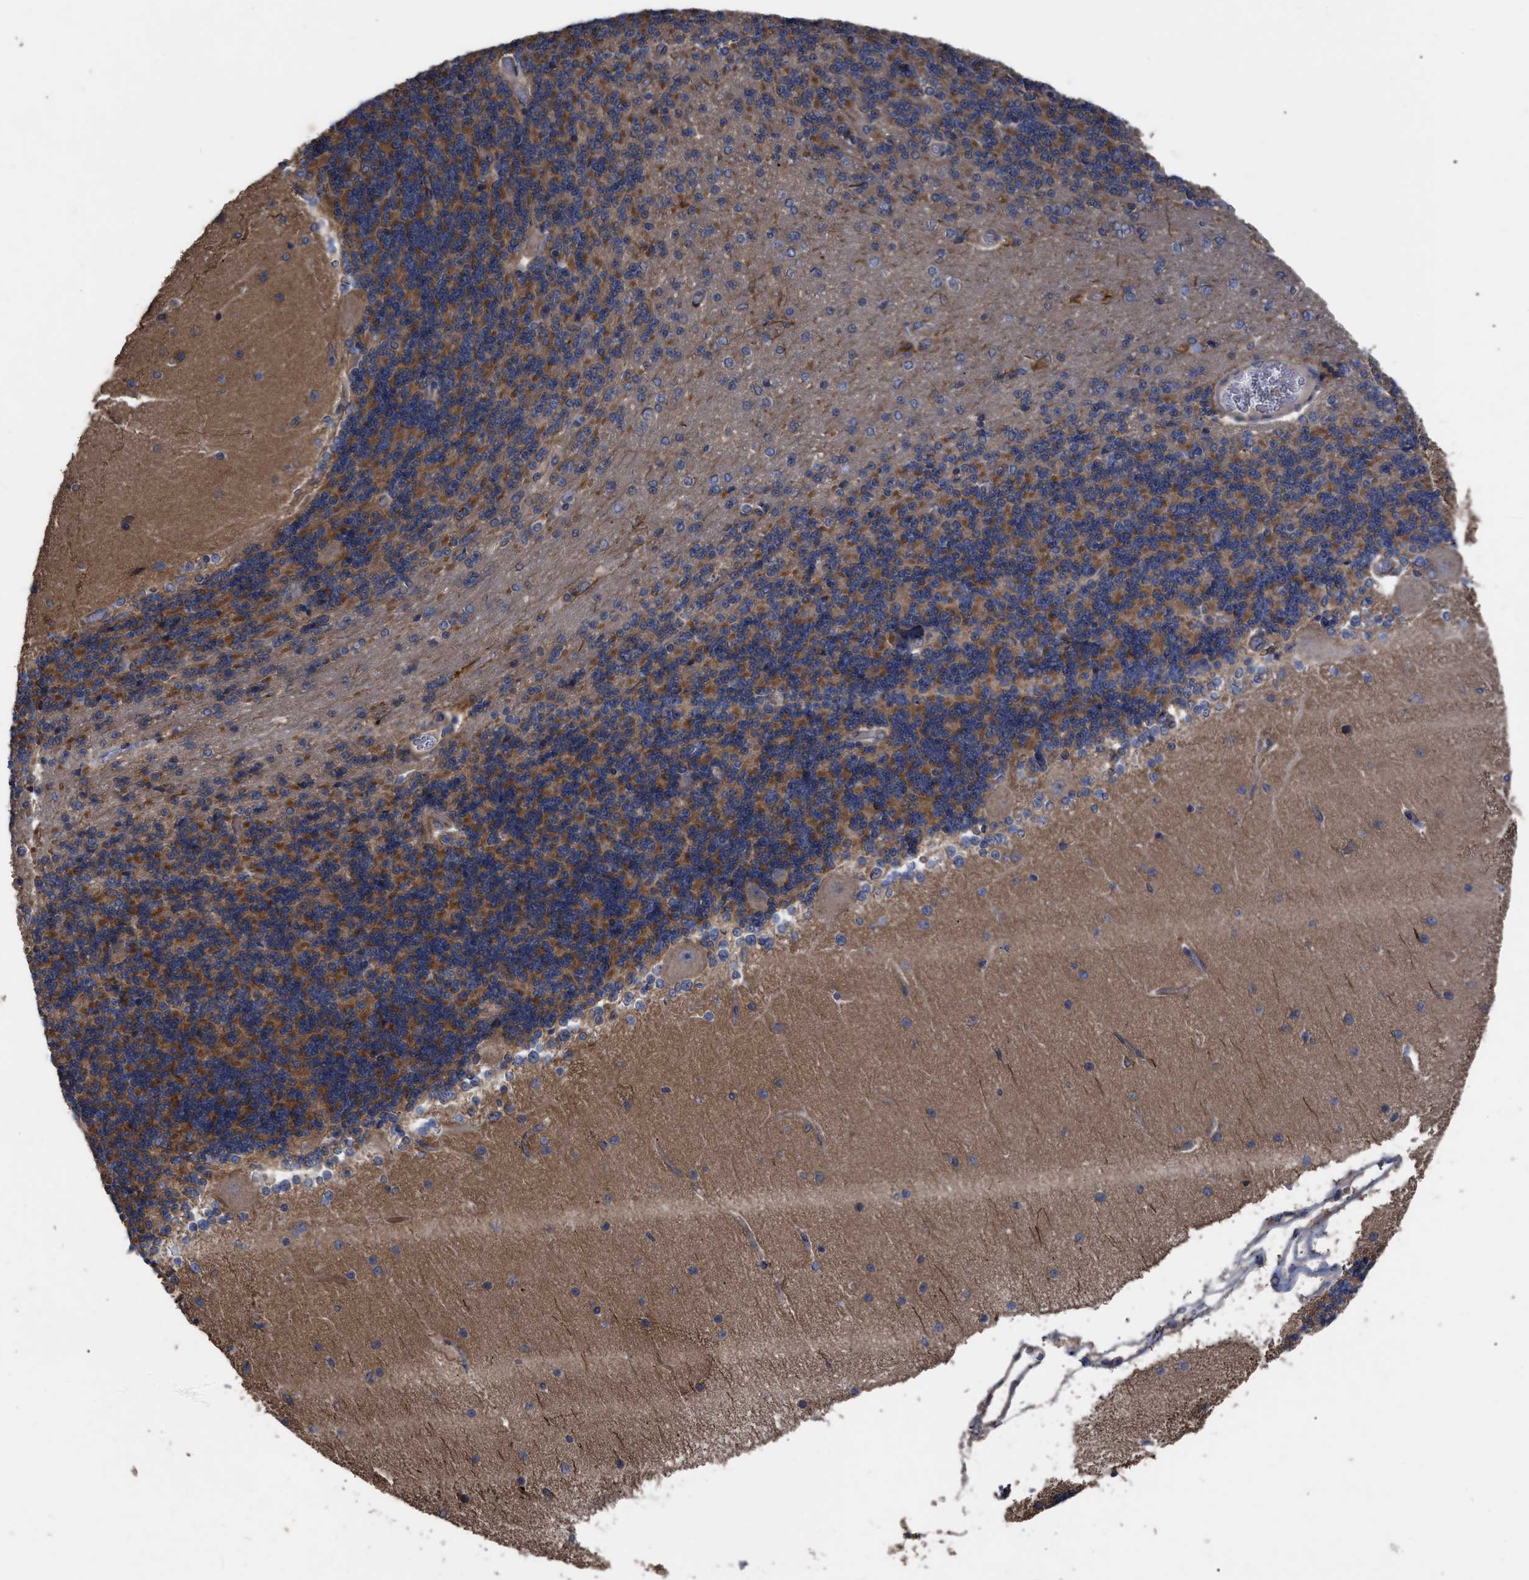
{"staining": {"intensity": "moderate", "quantity": "25%-75%", "location": "cytoplasmic/membranous"}, "tissue": "cerebellum", "cell_type": "Cells in granular layer", "image_type": "normal", "snomed": [{"axis": "morphology", "description": "Normal tissue, NOS"}, {"axis": "topography", "description": "Cerebellum"}], "caption": "The micrograph demonstrates a brown stain indicating the presence of a protein in the cytoplasmic/membranous of cells in granular layer in cerebellum.", "gene": "BTN2A1", "patient": {"sex": "female", "age": 54}}